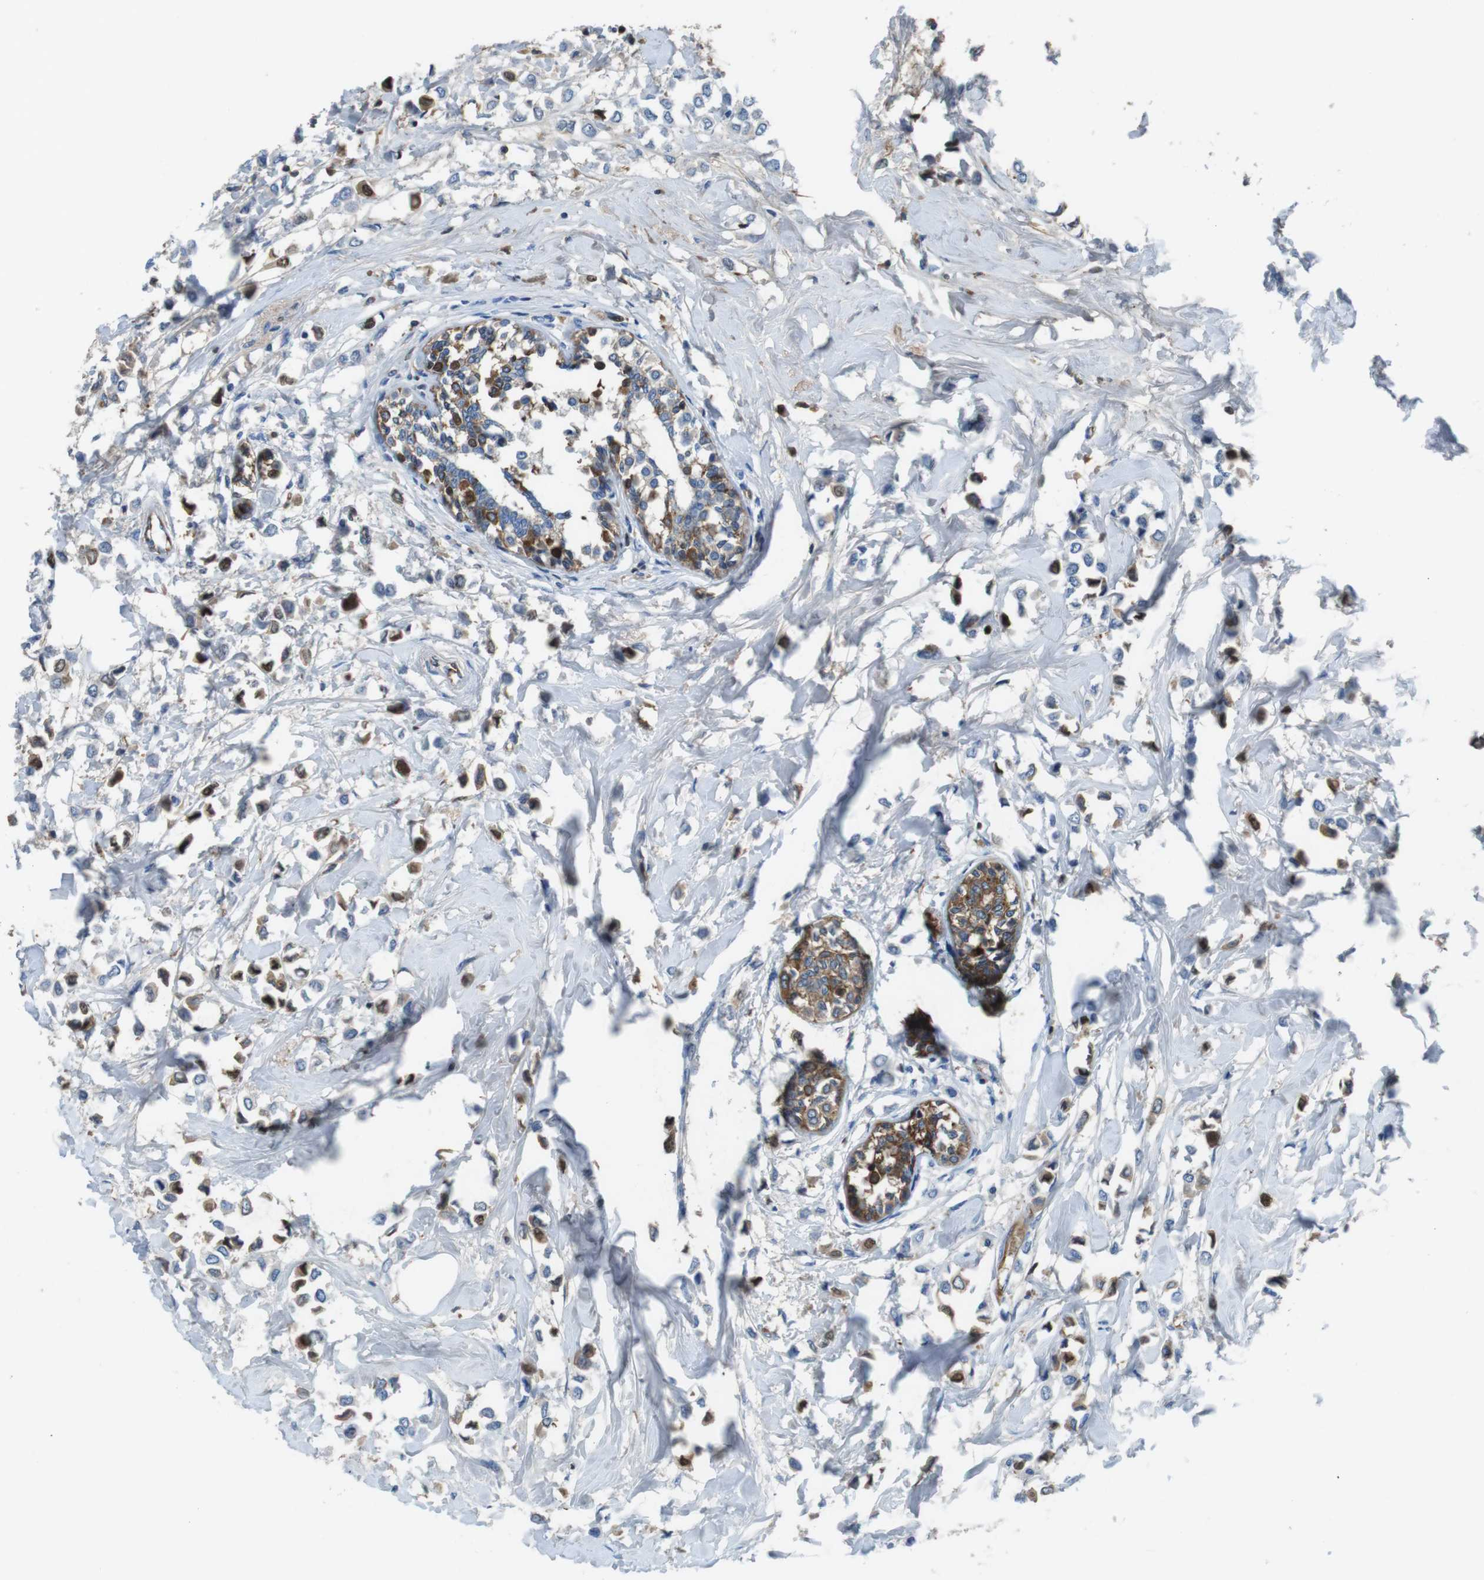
{"staining": {"intensity": "moderate", "quantity": ">75%", "location": "cytoplasmic/membranous"}, "tissue": "breast cancer", "cell_type": "Tumor cells", "image_type": "cancer", "snomed": [{"axis": "morphology", "description": "Lobular carcinoma"}, {"axis": "topography", "description": "Breast"}], "caption": "High-magnification brightfield microscopy of breast cancer stained with DAB (3,3'-diaminobenzidine) (brown) and counterstained with hematoxylin (blue). tumor cells exhibit moderate cytoplasmic/membranous expression is appreciated in about>75% of cells.", "gene": "TMPRSS15", "patient": {"sex": "female", "age": 51}}